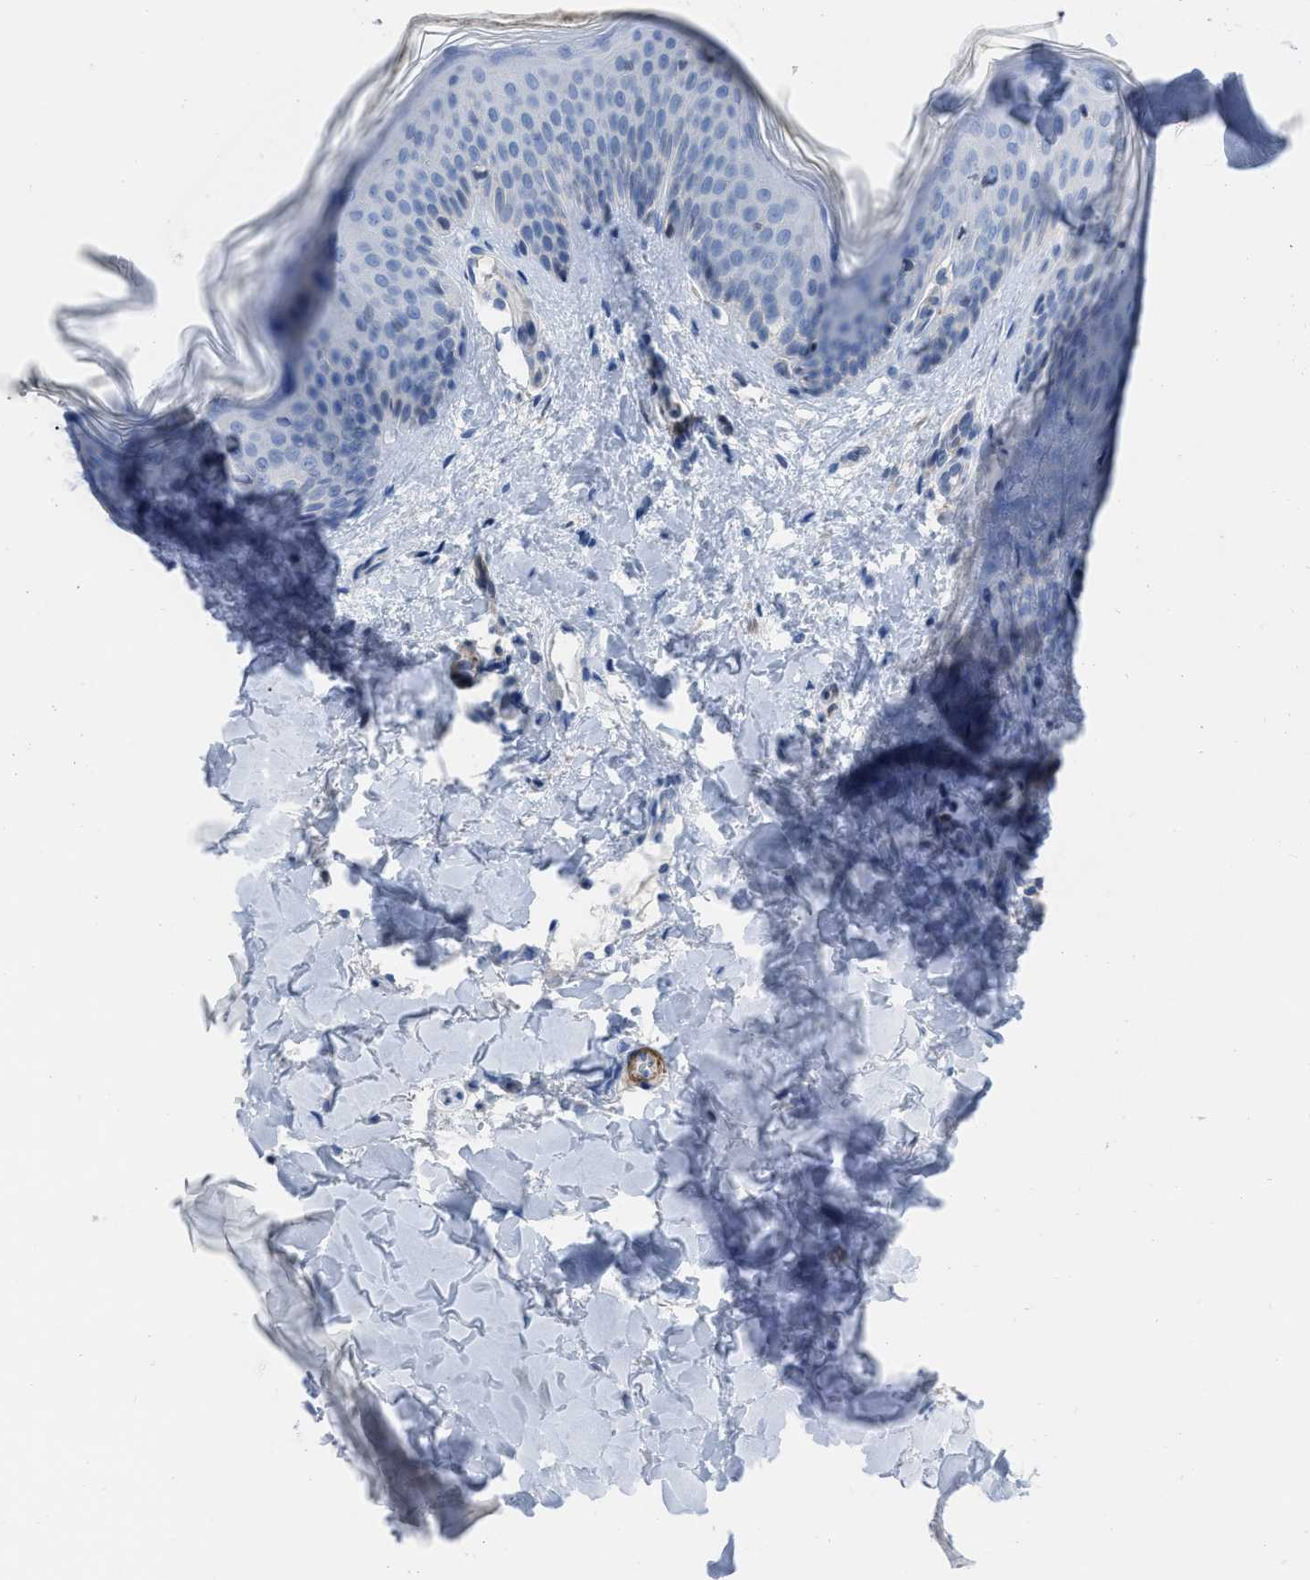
{"staining": {"intensity": "negative", "quantity": "none", "location": "none"}, "tissue": "skin", "cell_type": "Fibroblasts", "image_type": "normal", "snomed": [{"axis": "morphology", "description": "Normal tissue, NOS"}, {"axis": "topography", "description": "Skin"}], "caption": "Protein analysis of unremarkable skin exhibits no significant positivity in fibroblasts.", "gene": "PRMT2", "patient": {"sex": "male", "age": 41}}